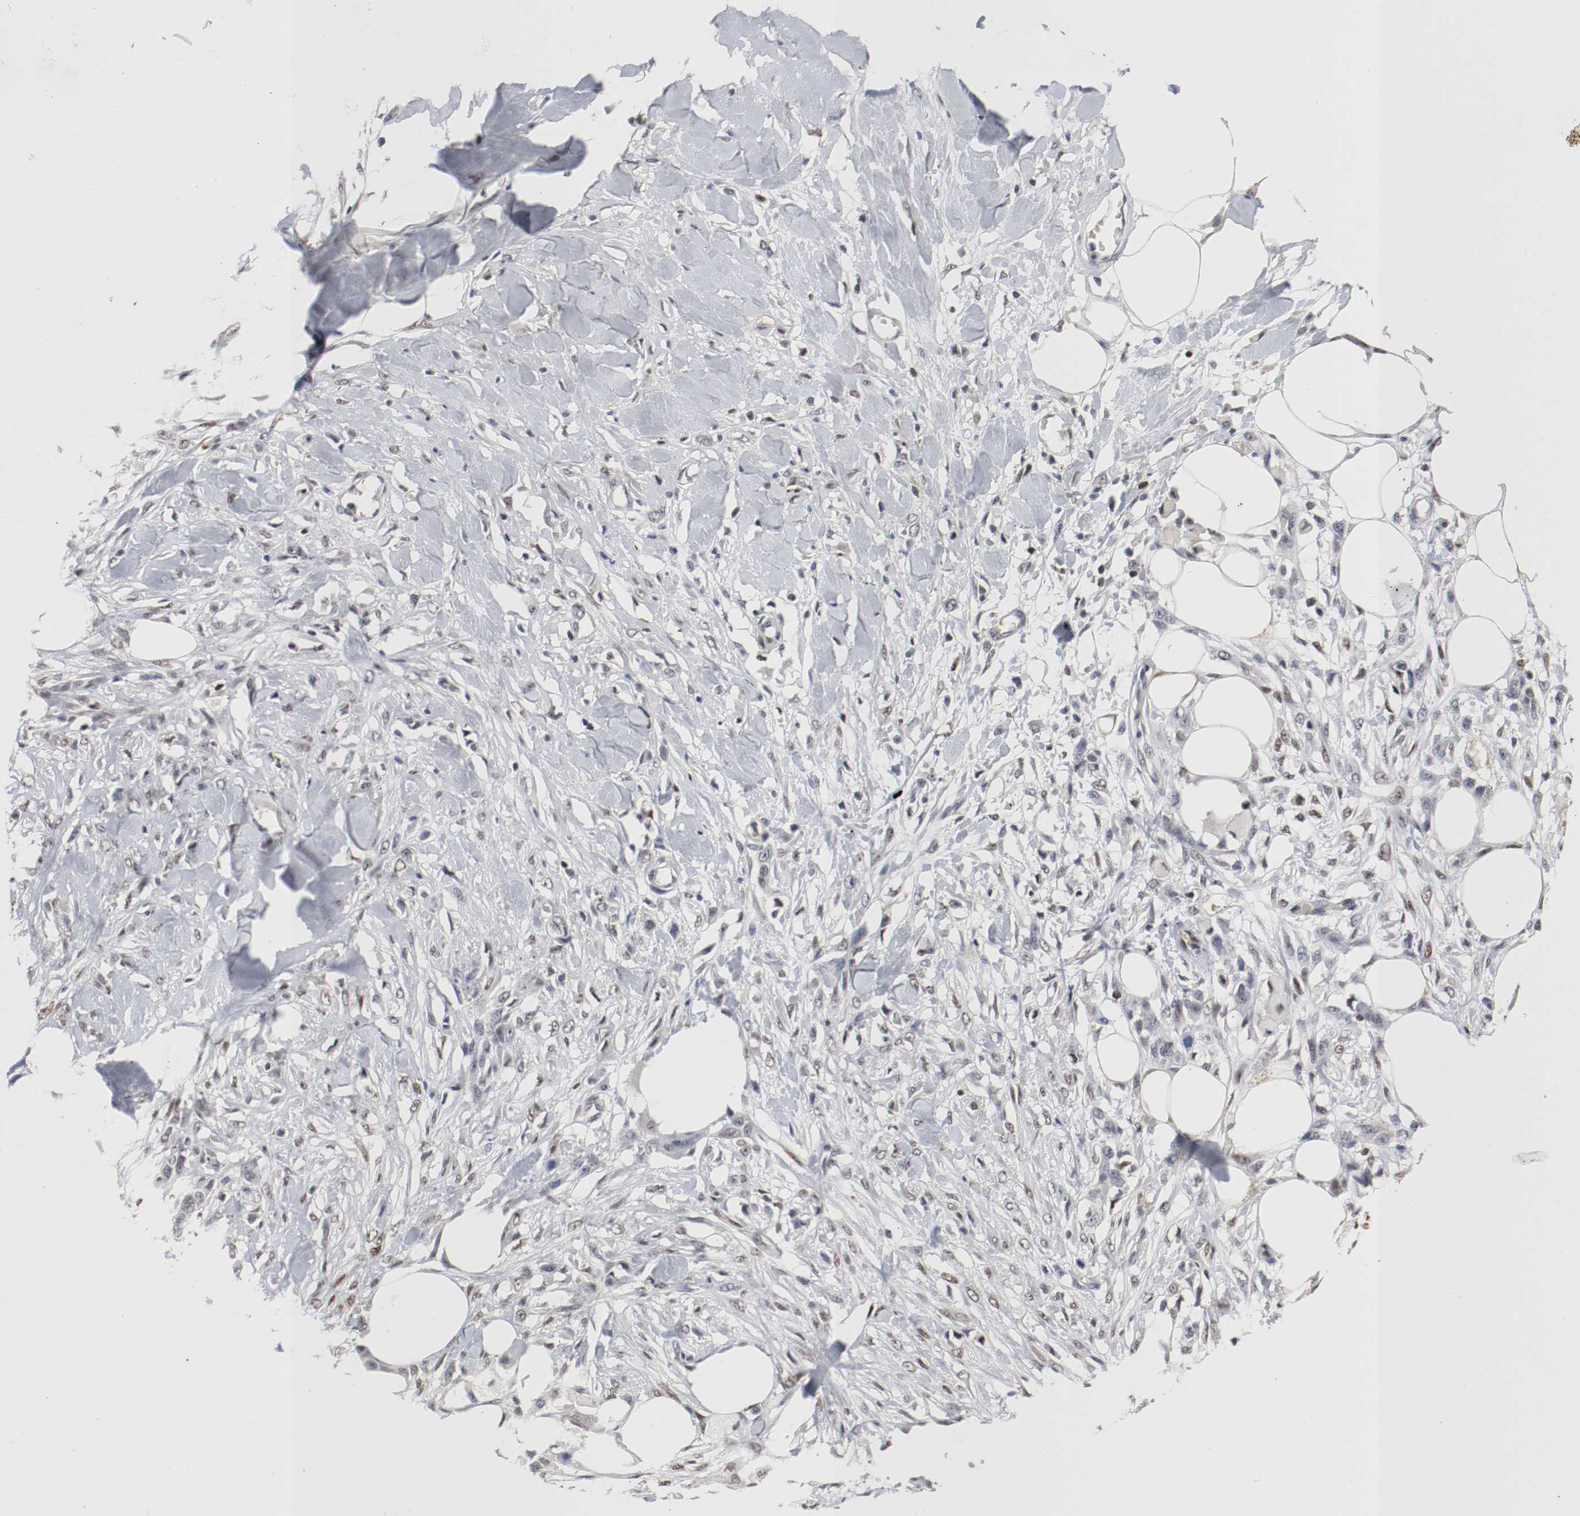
{"staining": {"intensity": "negative", "quantity": "none", "location": "none"}, "tissue": "skin cancer", "cell_type": "Tumor cells", "image_type": "cancer", "snomed": [{"axis": "morphology", "description": "Normal tissue, NOS"}, {"axis": "morphology", "description": "Squamous cell carcinoma, NOS"}, {"axis": "topography", "description": "Skin"}], "caption": "A high-resolution image shows IHC staining of squamous cell carcinoma (skin), which shows no significant positivity in tumor cells.", "gene": "JUND", "patient": {"sex": "female", "age": 59}}